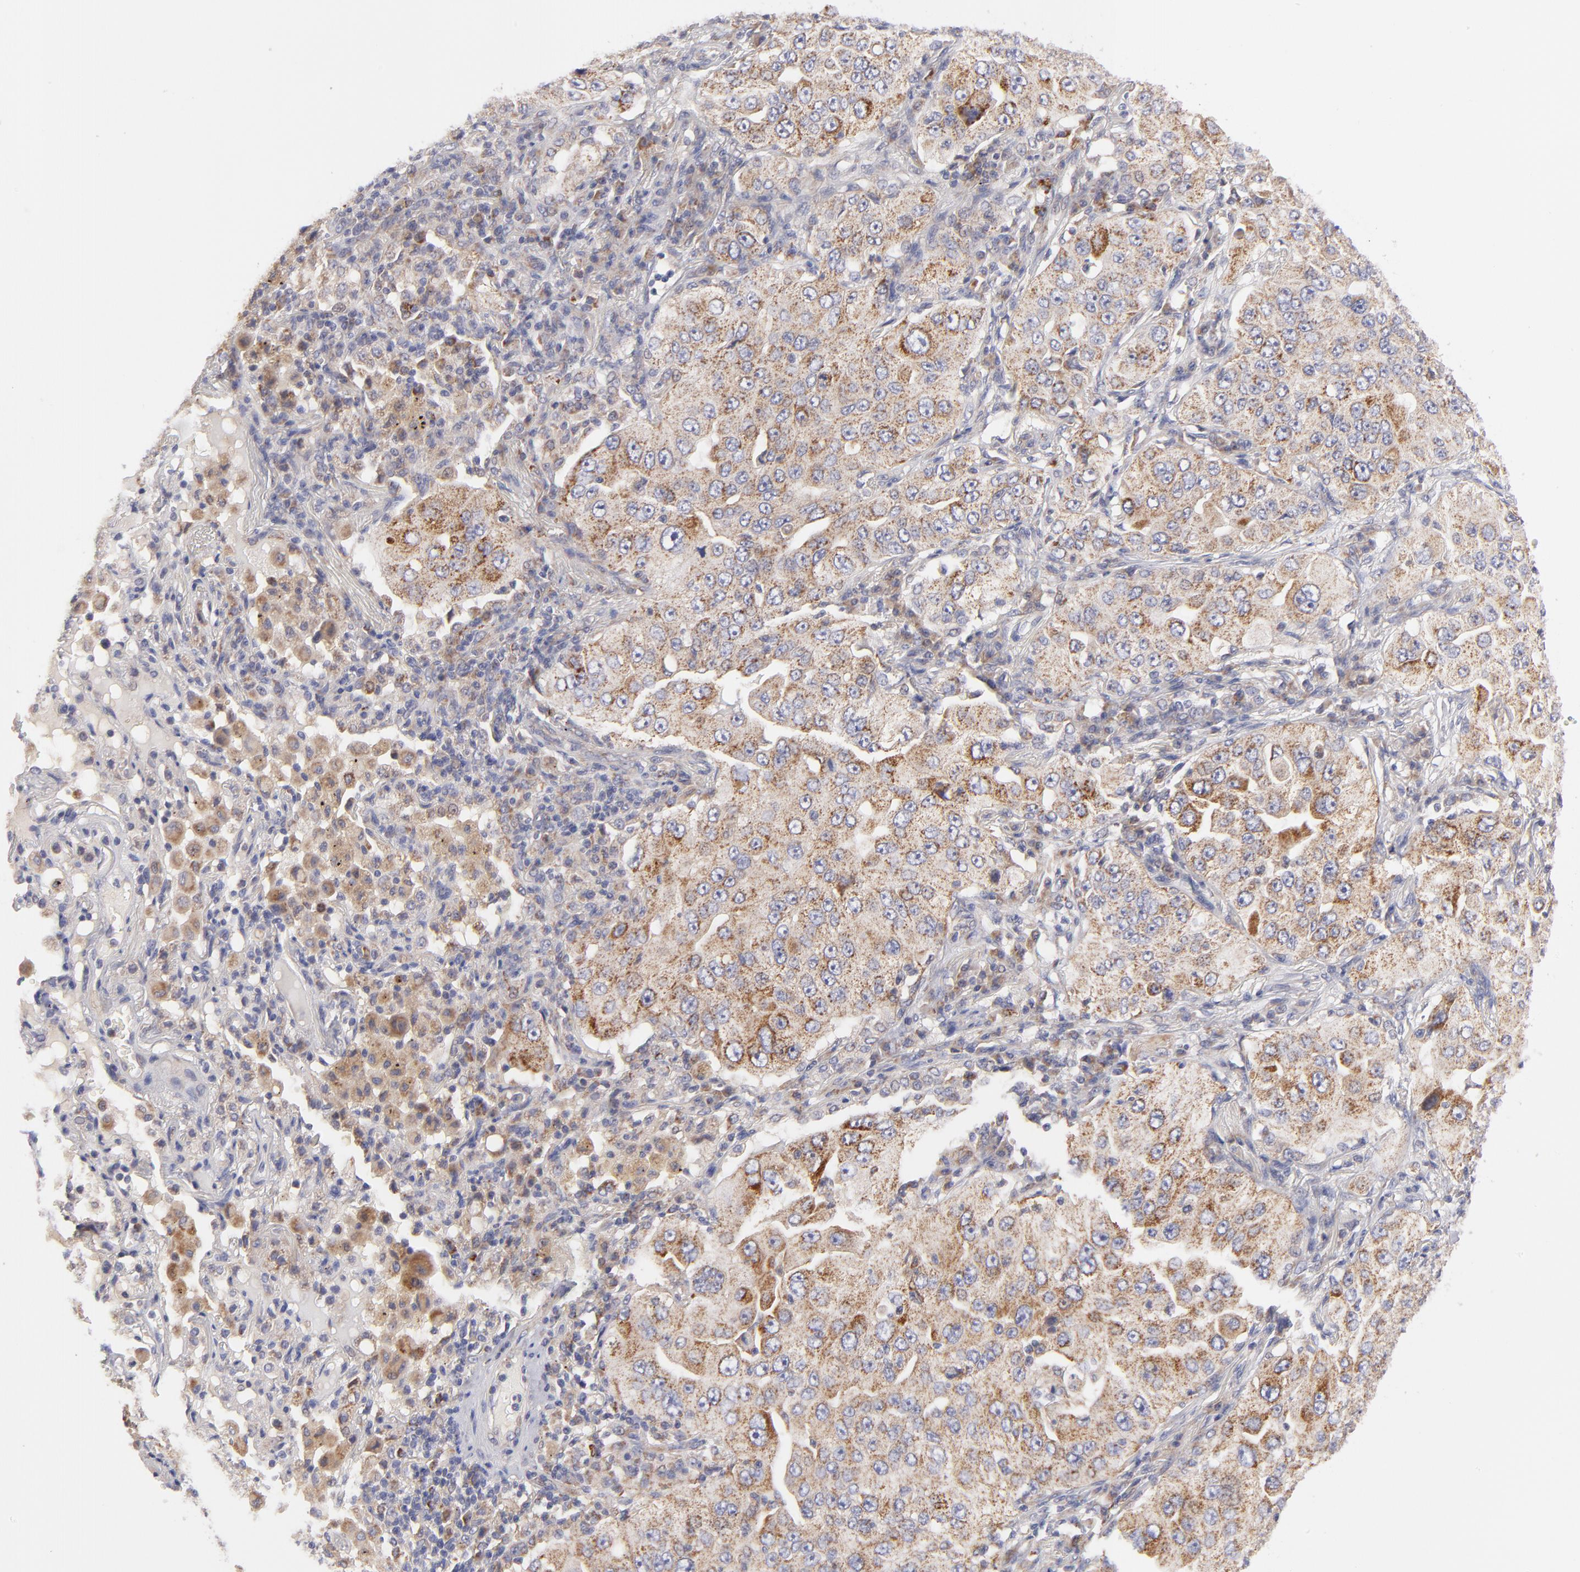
{"staining": {"intensity": "moderate", "quantity": ">75%", "location": "cytoplasmic/membranous"}, "tissue": "lung cancer", "cell_type": "Tumor cells", "image_type": "cancer", "snomed": [{"axis": "morphology", "description": "Adenocarcinoma, NOS"}, {"axis": "topography", "description": "Lung"}], "caption": "Adenocarcinoma (lung) stained with a protein marker exhibits moderate staining in tumor cells.", "gene": "HCCS", "patient": {"sex": "male", "age": 84}}